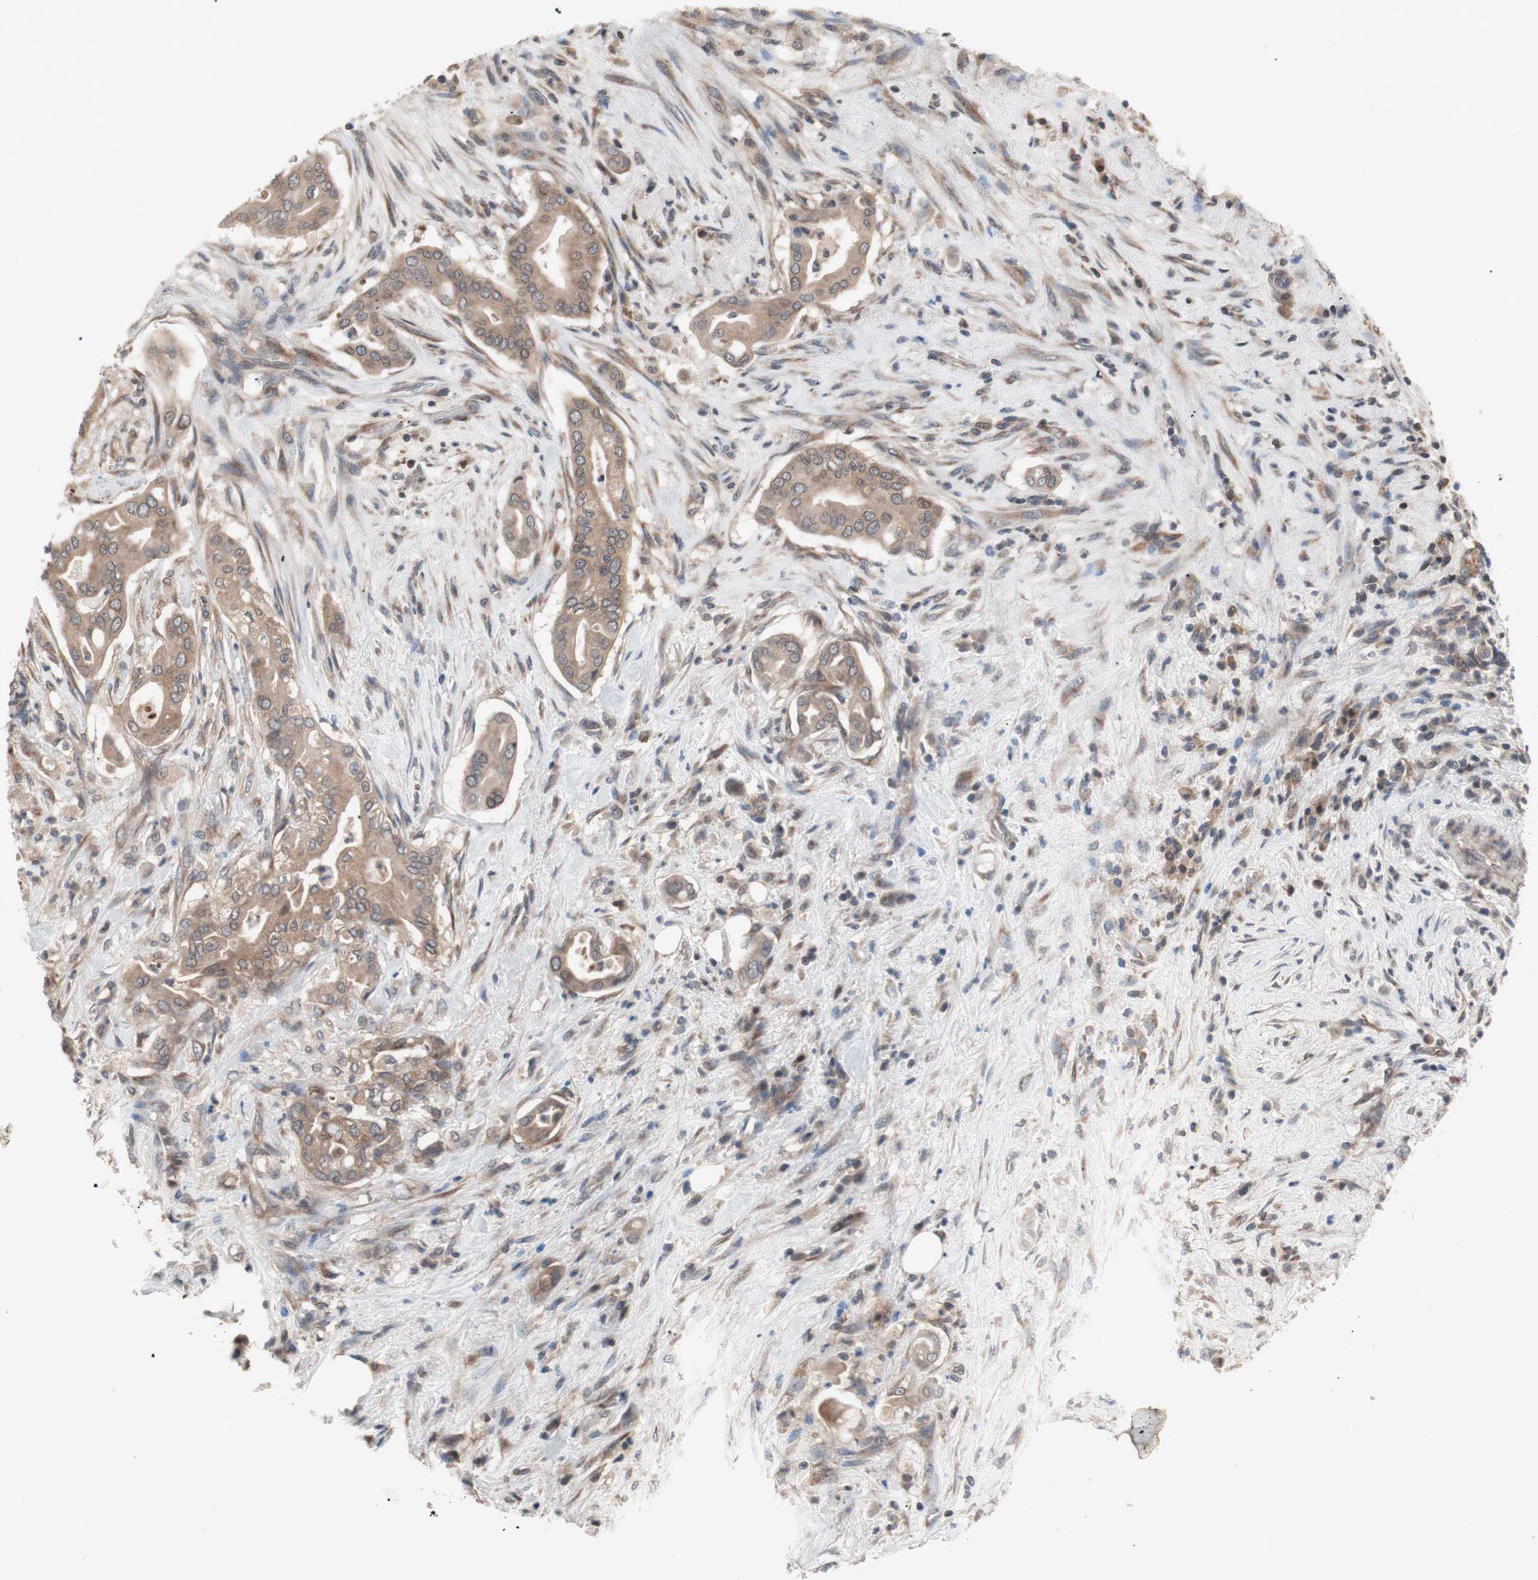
{"staining": {"intensity": "weak", "quantity": ">75%", "location": "cytoplasmic/membranous"}, "tissue": "liver cancer", "cell_type": "Tumor cells", "image_type": "cancer", "snomed": [{"axis": "morphology", "description": "Cholangiocarcinoma"}, {"axis": "topography", "description": "Liver"}], "caption": "About >75% of tumor cells in human liver cholangiocarcinoma show weak cytoplasmic/membranous protein positivity as visualized by brown immunohistochemical staining.", "gene": "IRS1", "patient": {"sex": "female", "age": 68}}